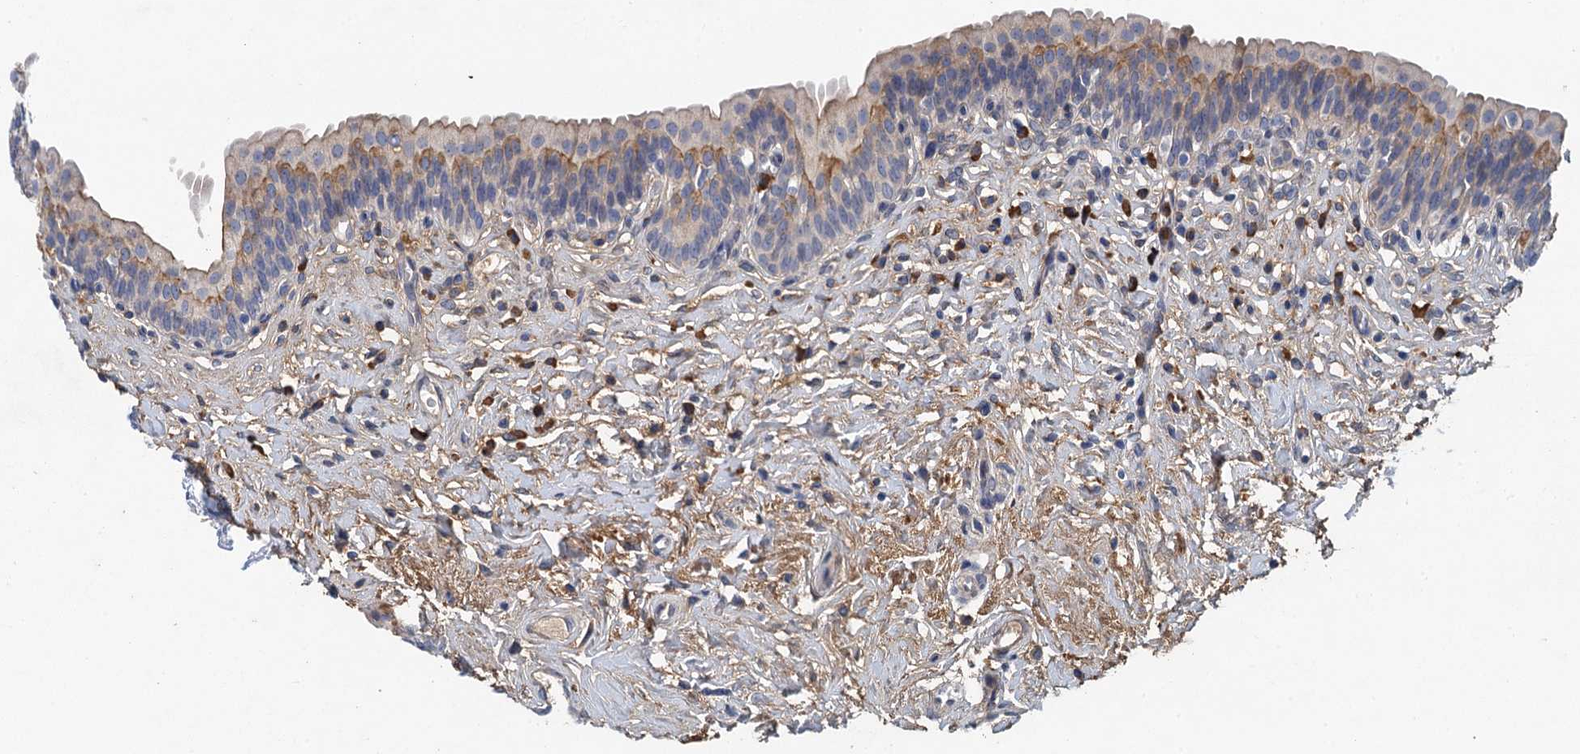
{"staining": {"intensity": "moderate", "quantity": "25%-75%", "location": "cytoplasmic/membranous"}, "tissue": "urinary bladder", "cell_type": "Urothelial cells", "image_type": "normal", "snomed": [{"axis": "morphology", "description": "Normal tissue, NOS"}, {"axis": "topography", "description": "Urinary bladder"}], "caption": "Moderate cytoplasmic/membranous expression is present in about 25%-75% of urothelial cells in unremarkable urinary bladder.", "gene": "TPCN1", "patient": {"sex": "male", "age": 83}}